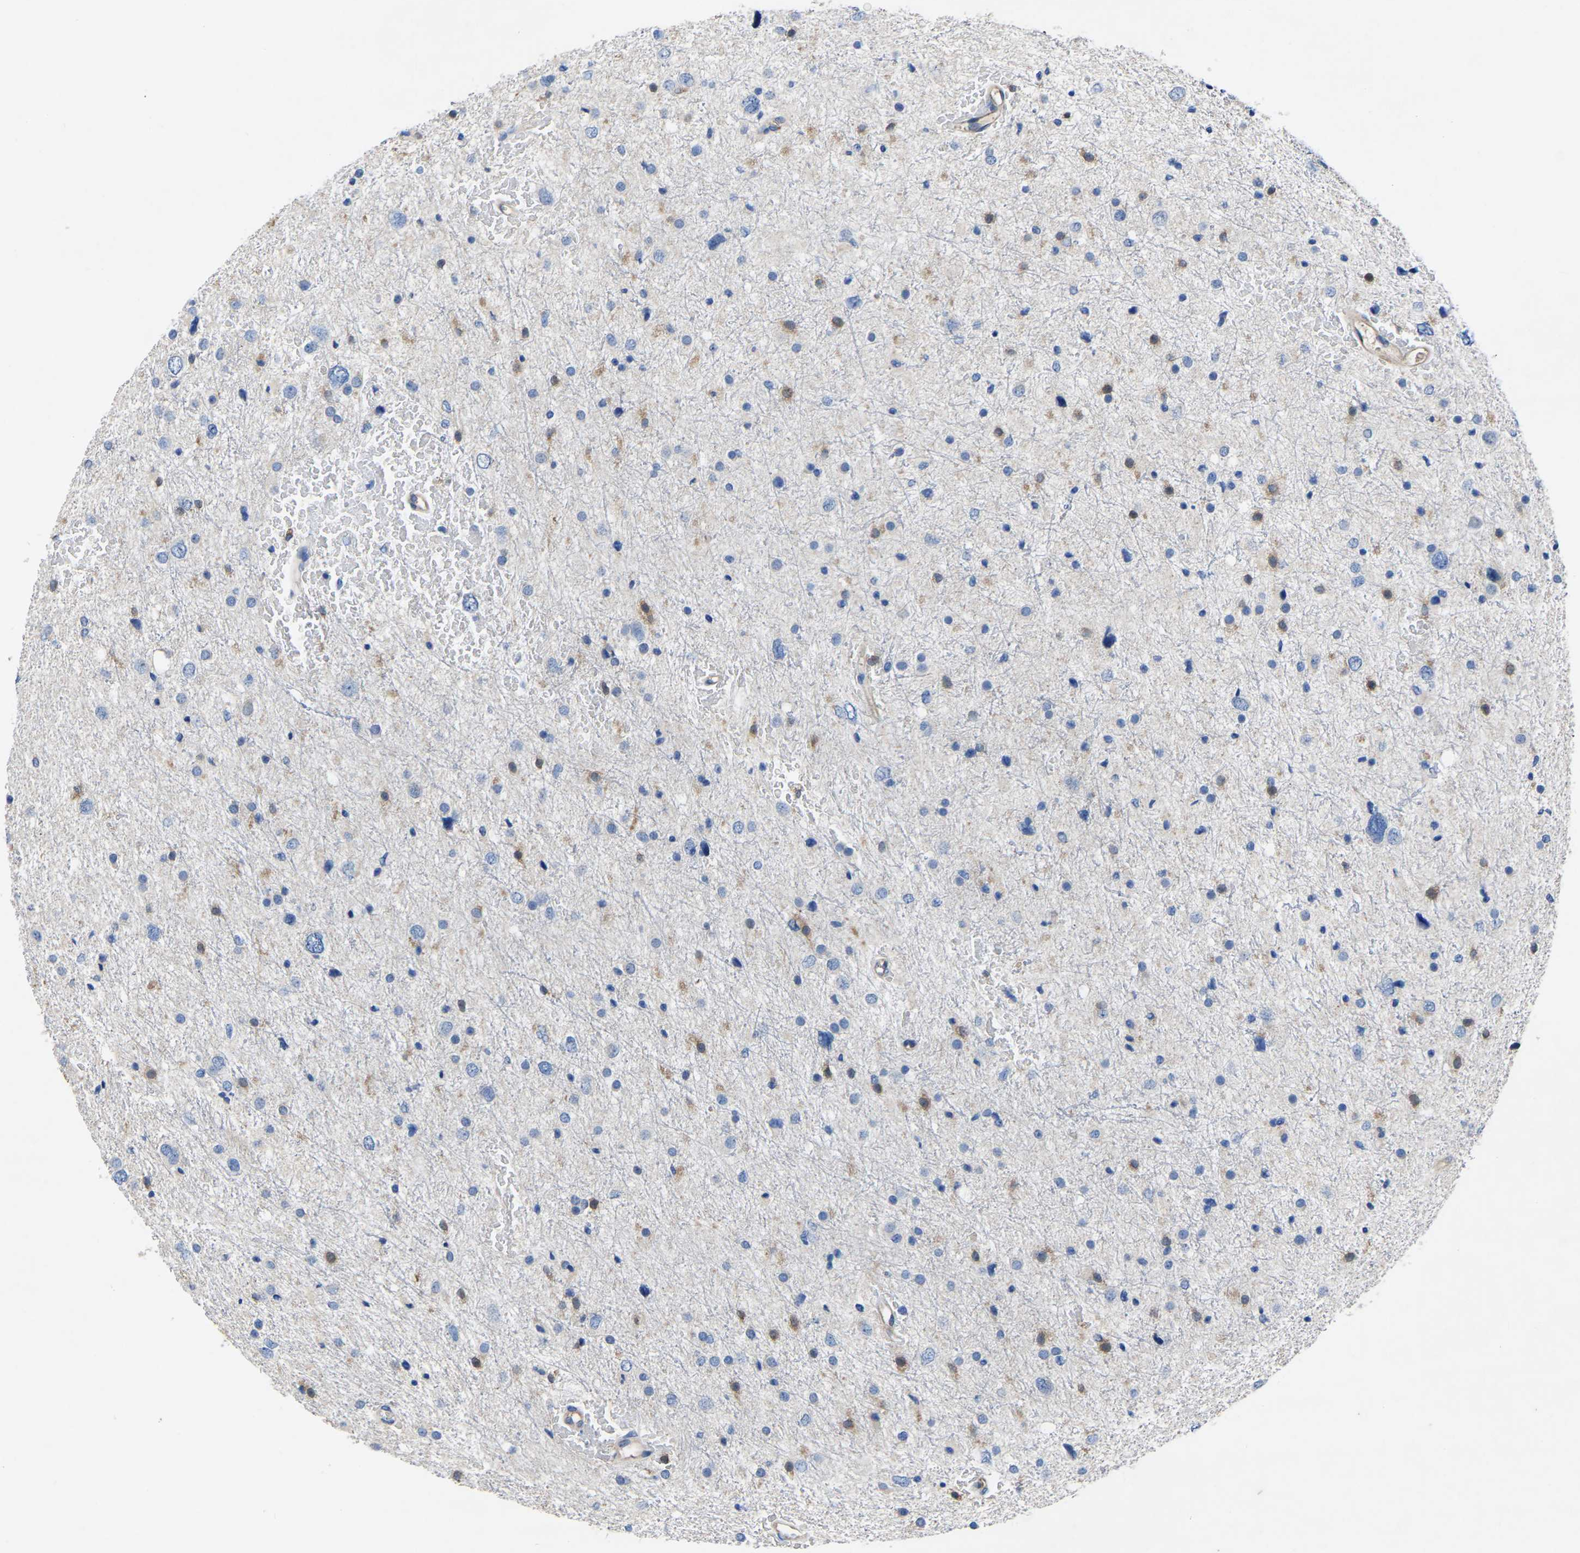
{"staining": {"intensity": "negative", "quantity": "none", "location": "none"}, "tissue": "glioma", "cell_type": "Tumor cells", "image_type": "cancer", "snomed": [{"axis": "morphology", "description": "Glioma, malignant, Low grade"}, {"axis": "topography", "description": "Brain"}], "caption": "The micrograph displays no staining of tumor cells in glioma. The staining is performed using DAB brown chromogen with nuclei counter-stained in using hematoxylin.", "gene": "ATG2B", "patient": {"sex": "female", "age": 37}}